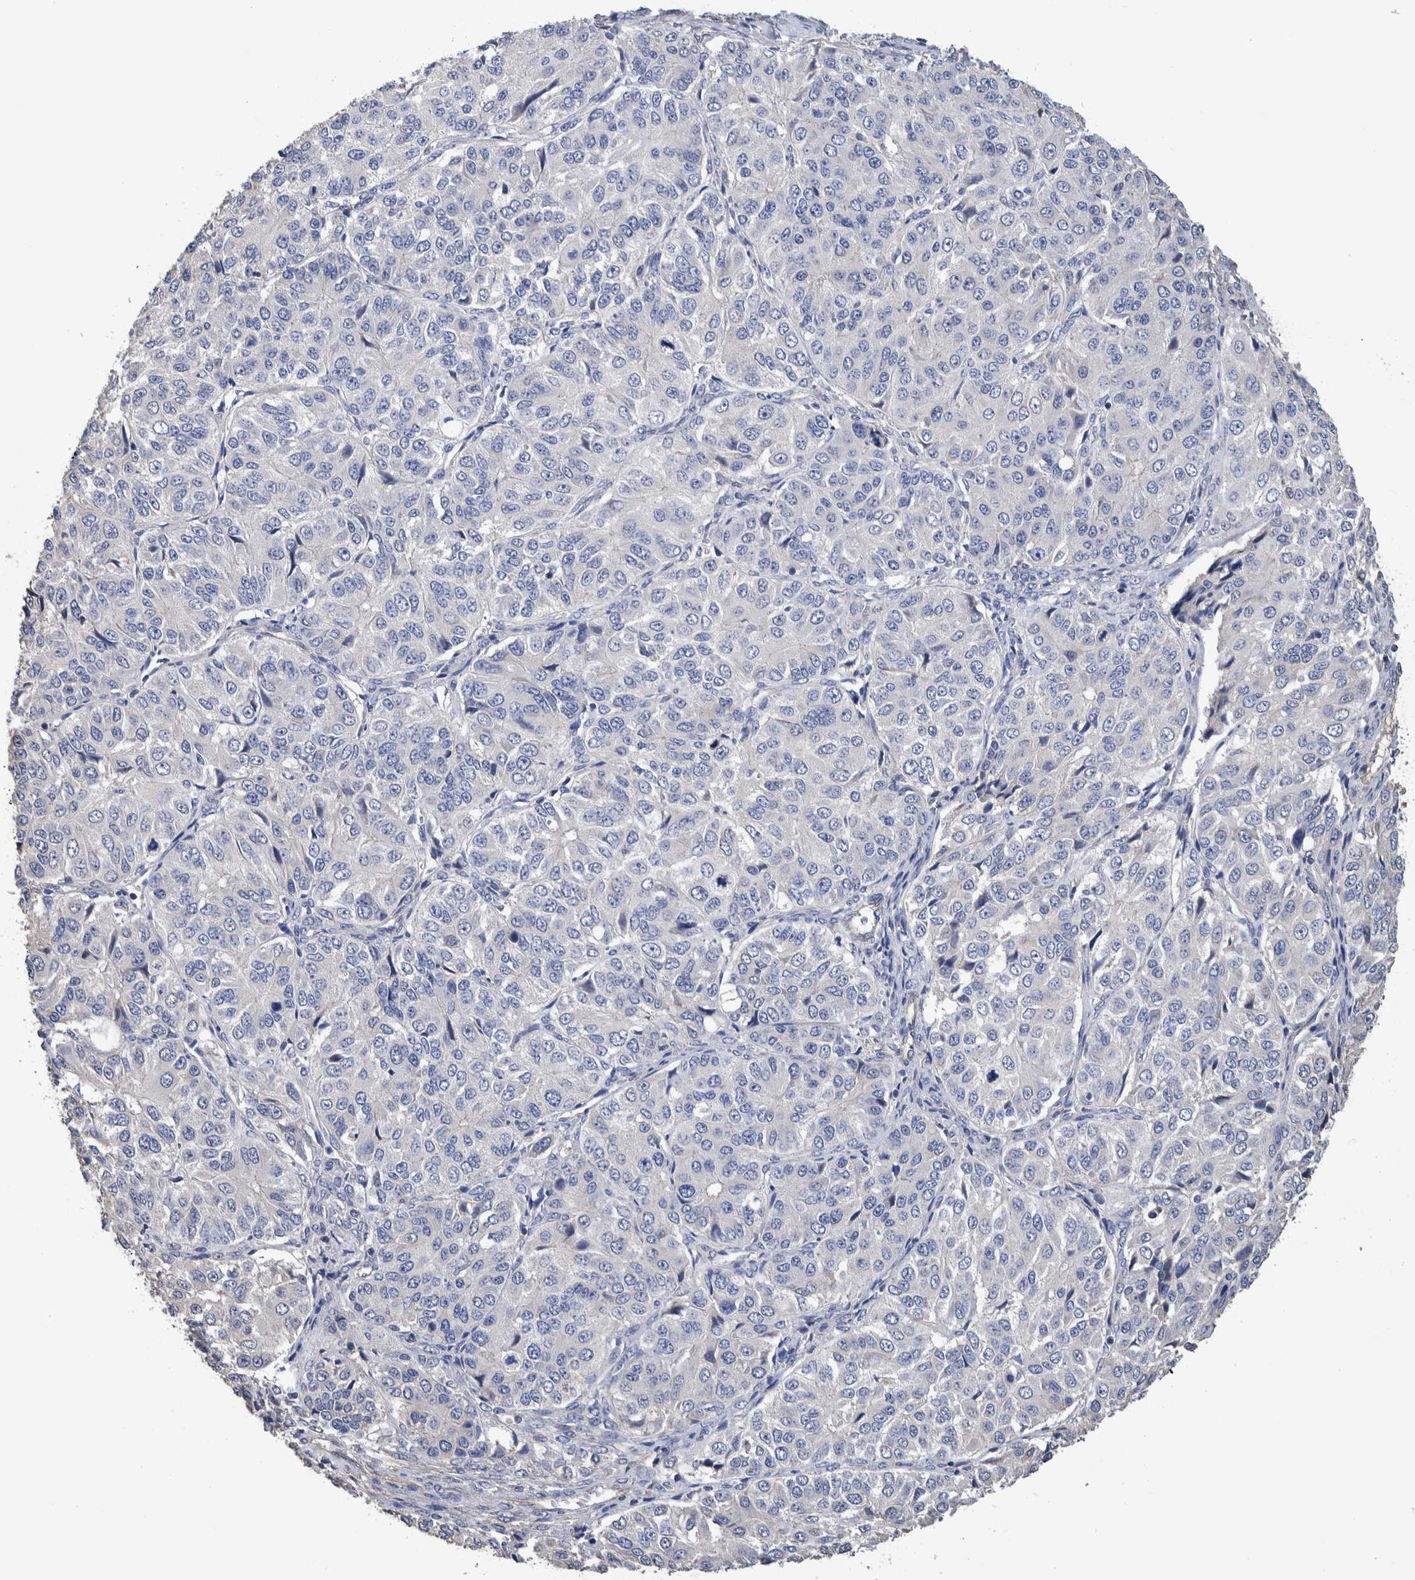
{"staining": {"intensity": "negative", "quantity": "none", "location": "none"}, "tissue": "ovarian cancer", "cell_type": "Tumor cells", "image_type": "cancer", "snomed": [{"axis": "morphology", "description": "Carcinoma, endometroid"}, {"axis": "topography", "description": "Ovary"}], "caption": "Immunohistochemical staining of ovarian cancer (endometroid carcinoma) reveals no significant staining in tumor cells. (DAB (3,3'-diaminobenzidine) immunohistochemistry visualized using brightfield microscopy, high magnification).", "gene": "SLC45A4", "patient": {"sex": "female", "age": 51}}